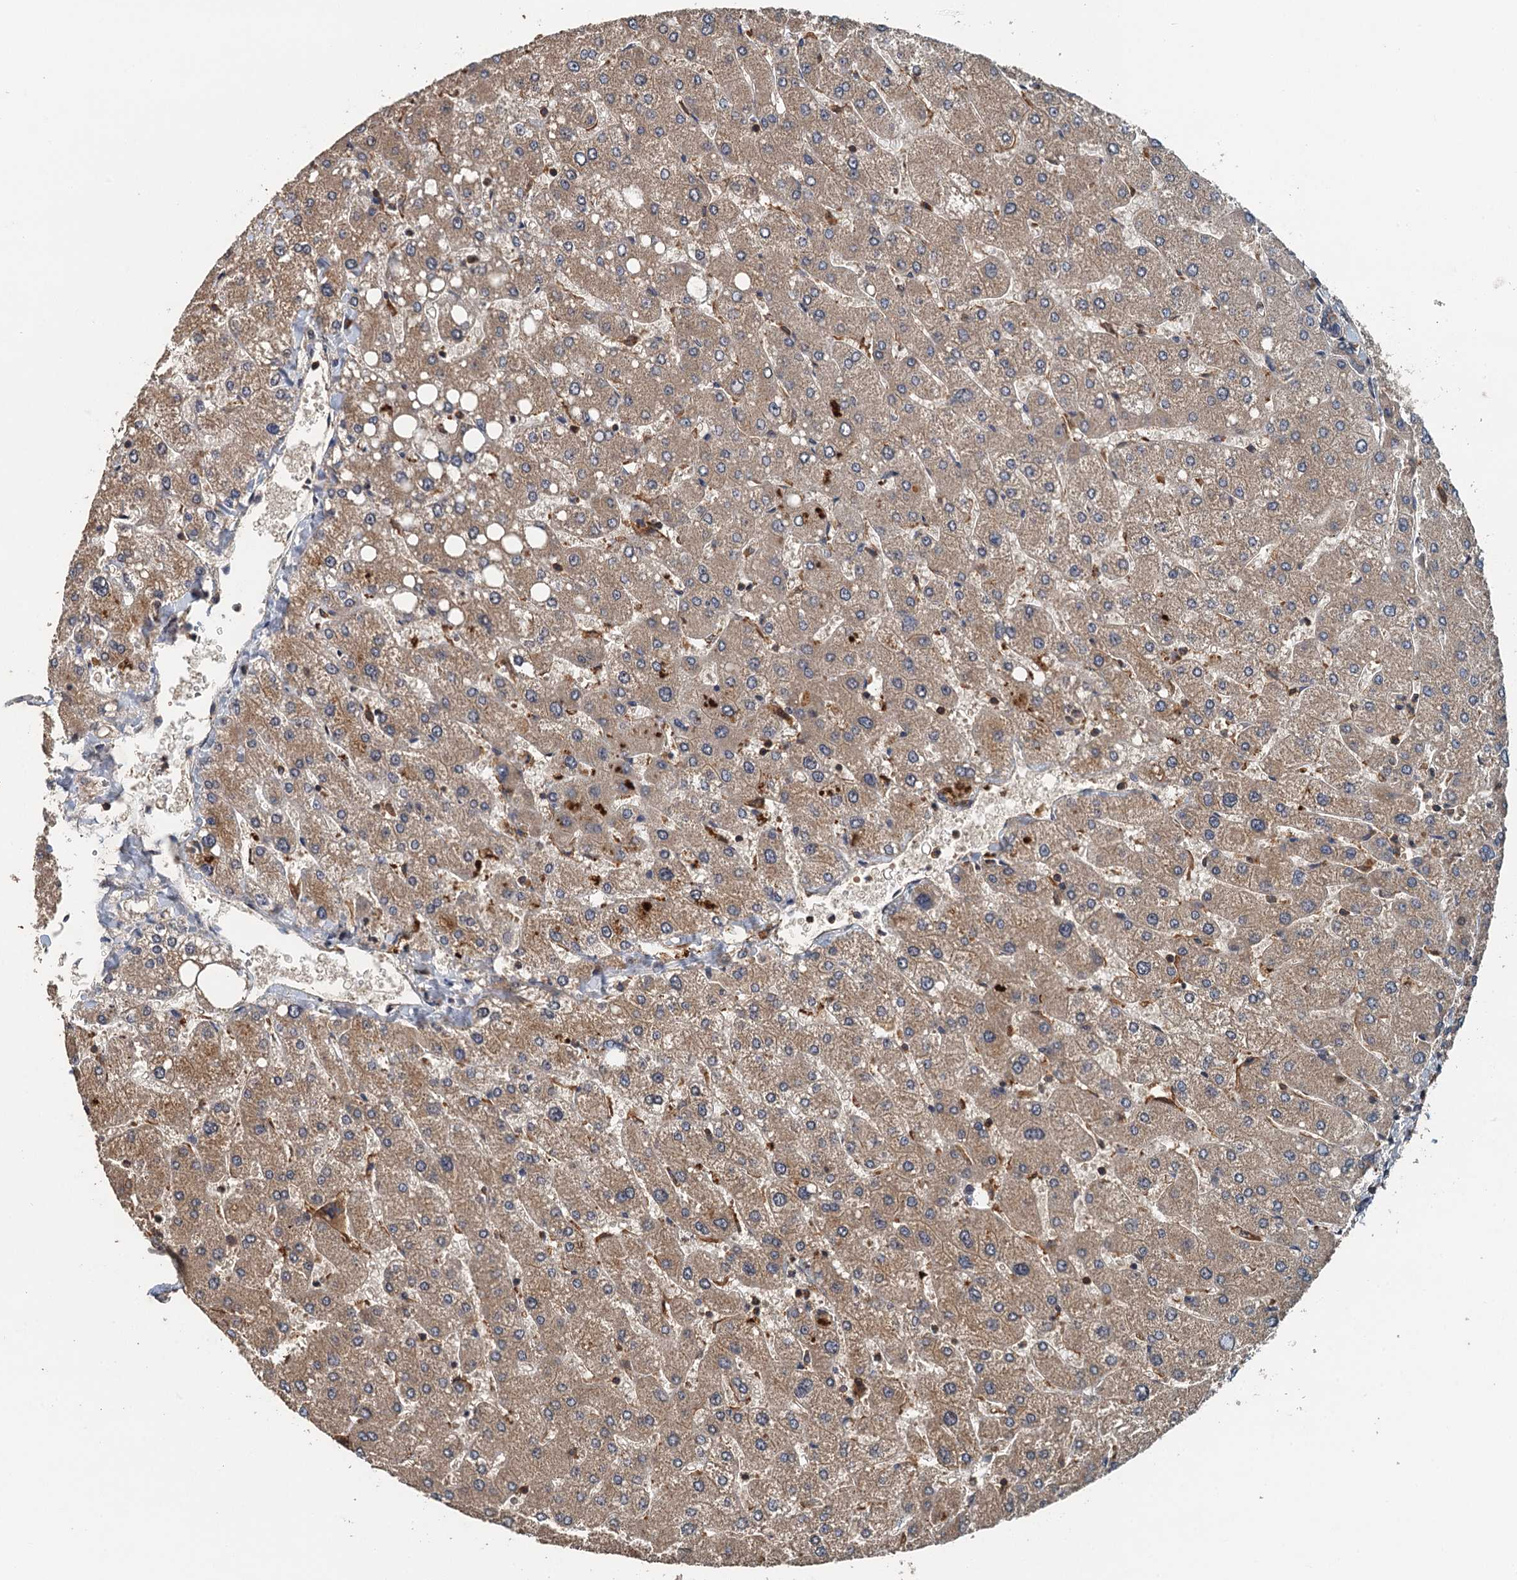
{"staining": {"intensity": "weak", "quantity": ">75%", "location": "cytoplasmic/membranous"}, "tissue": "liver", "cell_type": "Cholangiocytes", "image_type": "normal", "snomed": [{"axis": "morphology", "description": "Normal tissue, NOS"}, {"axis": "topography", "description": "Liver"}], "caption": "Immunohistochemistry (DAB (3,3'-diaminobenzidine)) staining of unremarkable liver exhibits weak cytoplasmic/membranous protein staining in approximately >75% of cholangiocytes.", "gene": "BORCS5", "patient": {"sex": "male", "age": 55}}